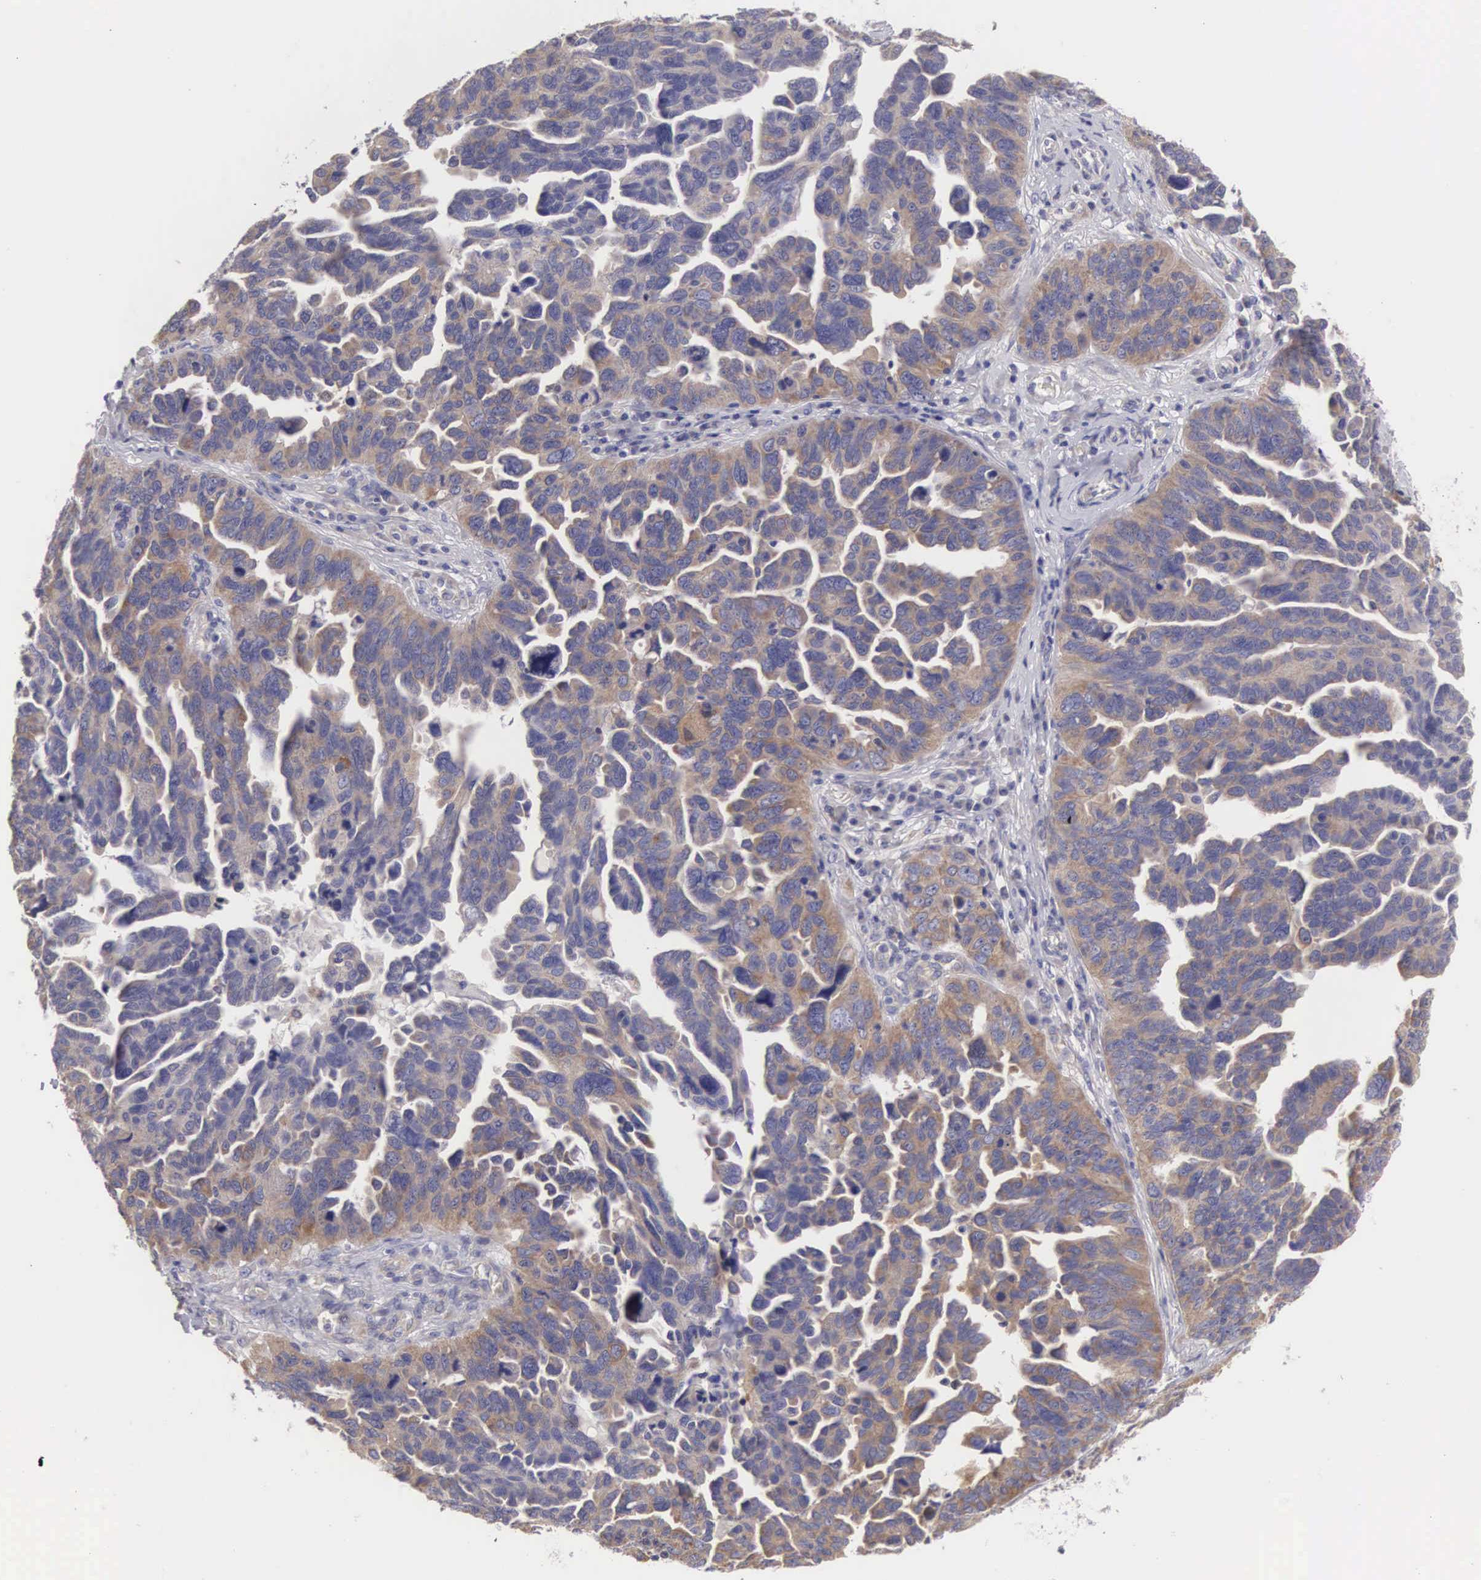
{"staining": {"intensity": "moderate", "quantity": "25%-75%", "location": "cytoplasmic/membranous"}, "tissue": "ovarian cancer", "cell_type": "Tumor cells", "image_type": "cancer", "snomed": [{"axis": "morphology", "description": "Cystadenocarcinoma, serous, NOS"}, {"axis": "topography", "description": "Ovary"}], "caption": "Ovarian cancer stained for a protein (brown) shows moderate cytoplasmic/membranous positive staining in about 25%-75% of tumor cells.", "gene": "TXLNG", "patient": {"sex": "female", "age": 64}}